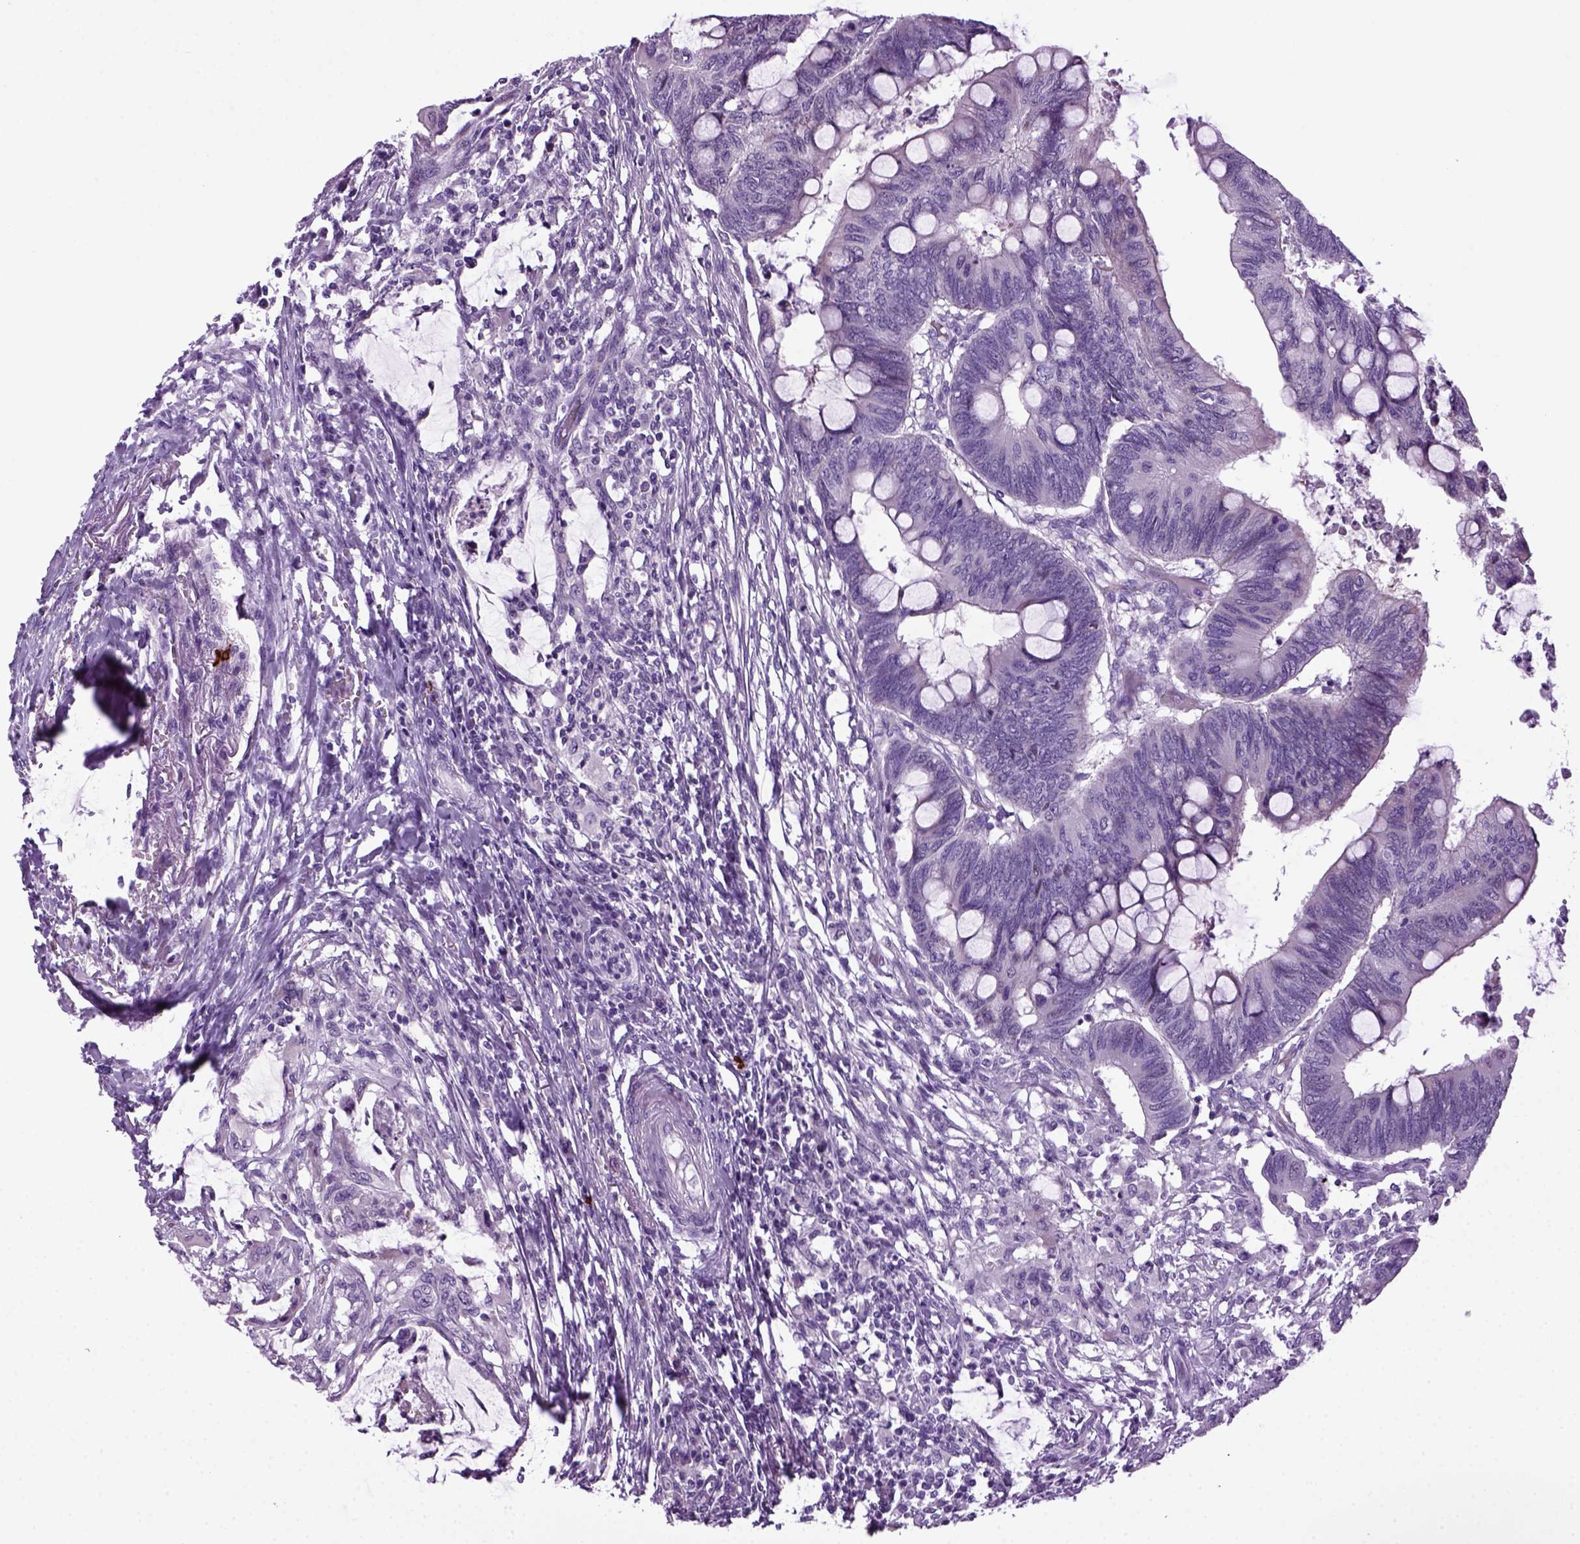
{"staining": {"intensity": "negative", "quantity": "none", "location": "none"}, "tissue": "colorectal cancer", "cell_type": "Tumor cells", "image_type": "cancer", "snomed": [{"axis": "morphology", "description": "Normal tissue, NOS"}, {"axis": "morphology", "description": "Adenocarcinoma, NOS"}, {"axis": "topography", "description": "Rectum"}, {"axis": "topography", "description": "Peripheral nerve tissue"}], "caption": "This is an immunohistochemistry (IHC) photomicrograph of human colorectal cancer (adenocarcinoma). There is no expression in tumor cells.", "gene": "HMCN2", "patient": {"sex": "male", "age": 92}}